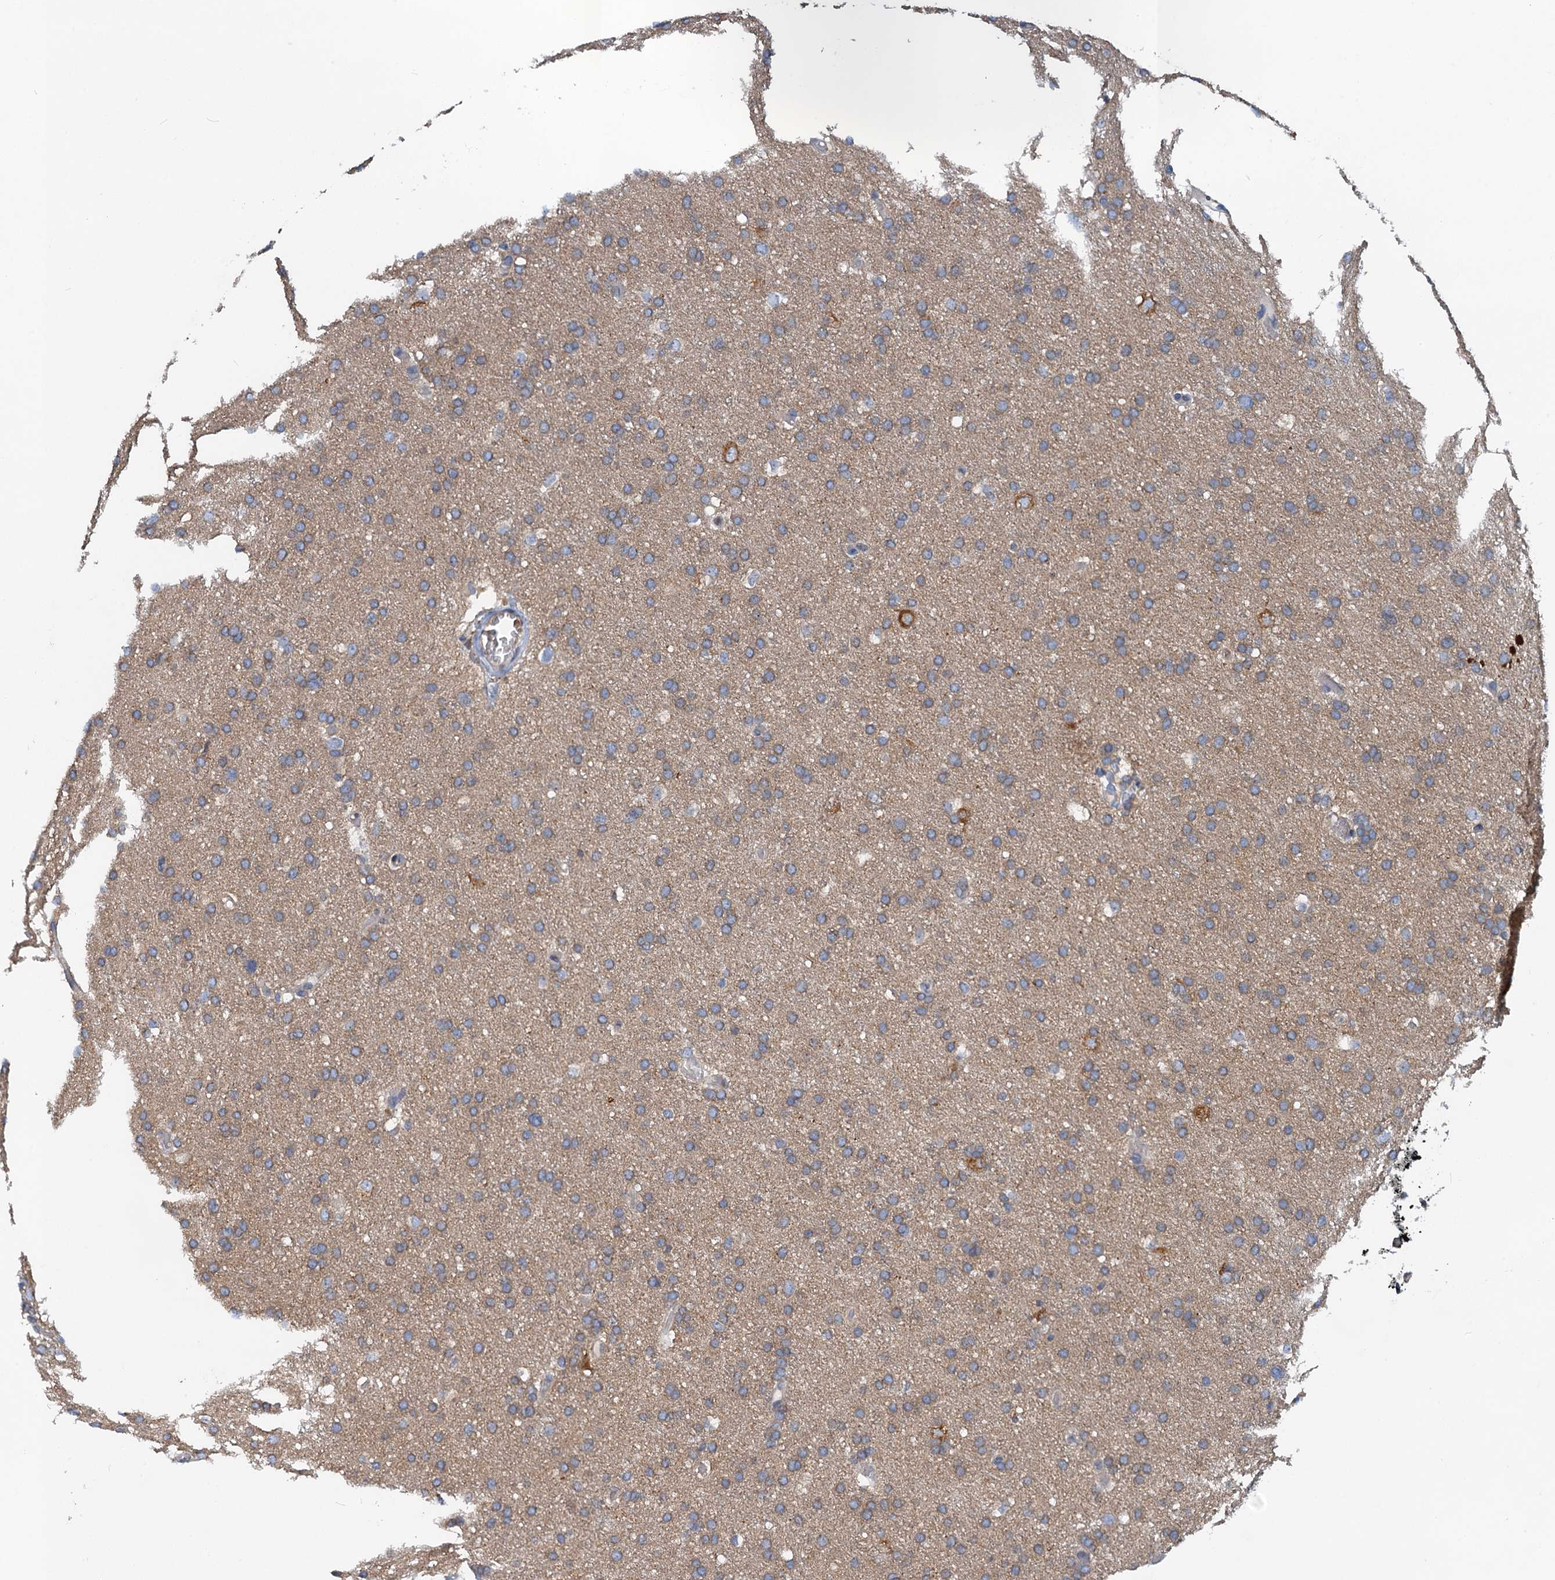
{"staining": {"intensity": "weak", "quantity": ">75%", "location": "cytoplasmic/membranous"}, "tissue": "glioma", "cell_type": "Tumor cells", "image_type": "cancer", "snomed": [{"axis": "morphology", "description": "Glioma, malignant, High grade"}, {"axis": "topography", "description": "Cerebral cortex"}], "caption": "Protein analysis of glioma tissue displays weak cytoplasmic/membranous staining in about >75% of tumor cells. (Brightfield microscopy of DAB IHC at high magnification).", "gene": "NBEA", "patient": {"sex": "female", "age": 36}}